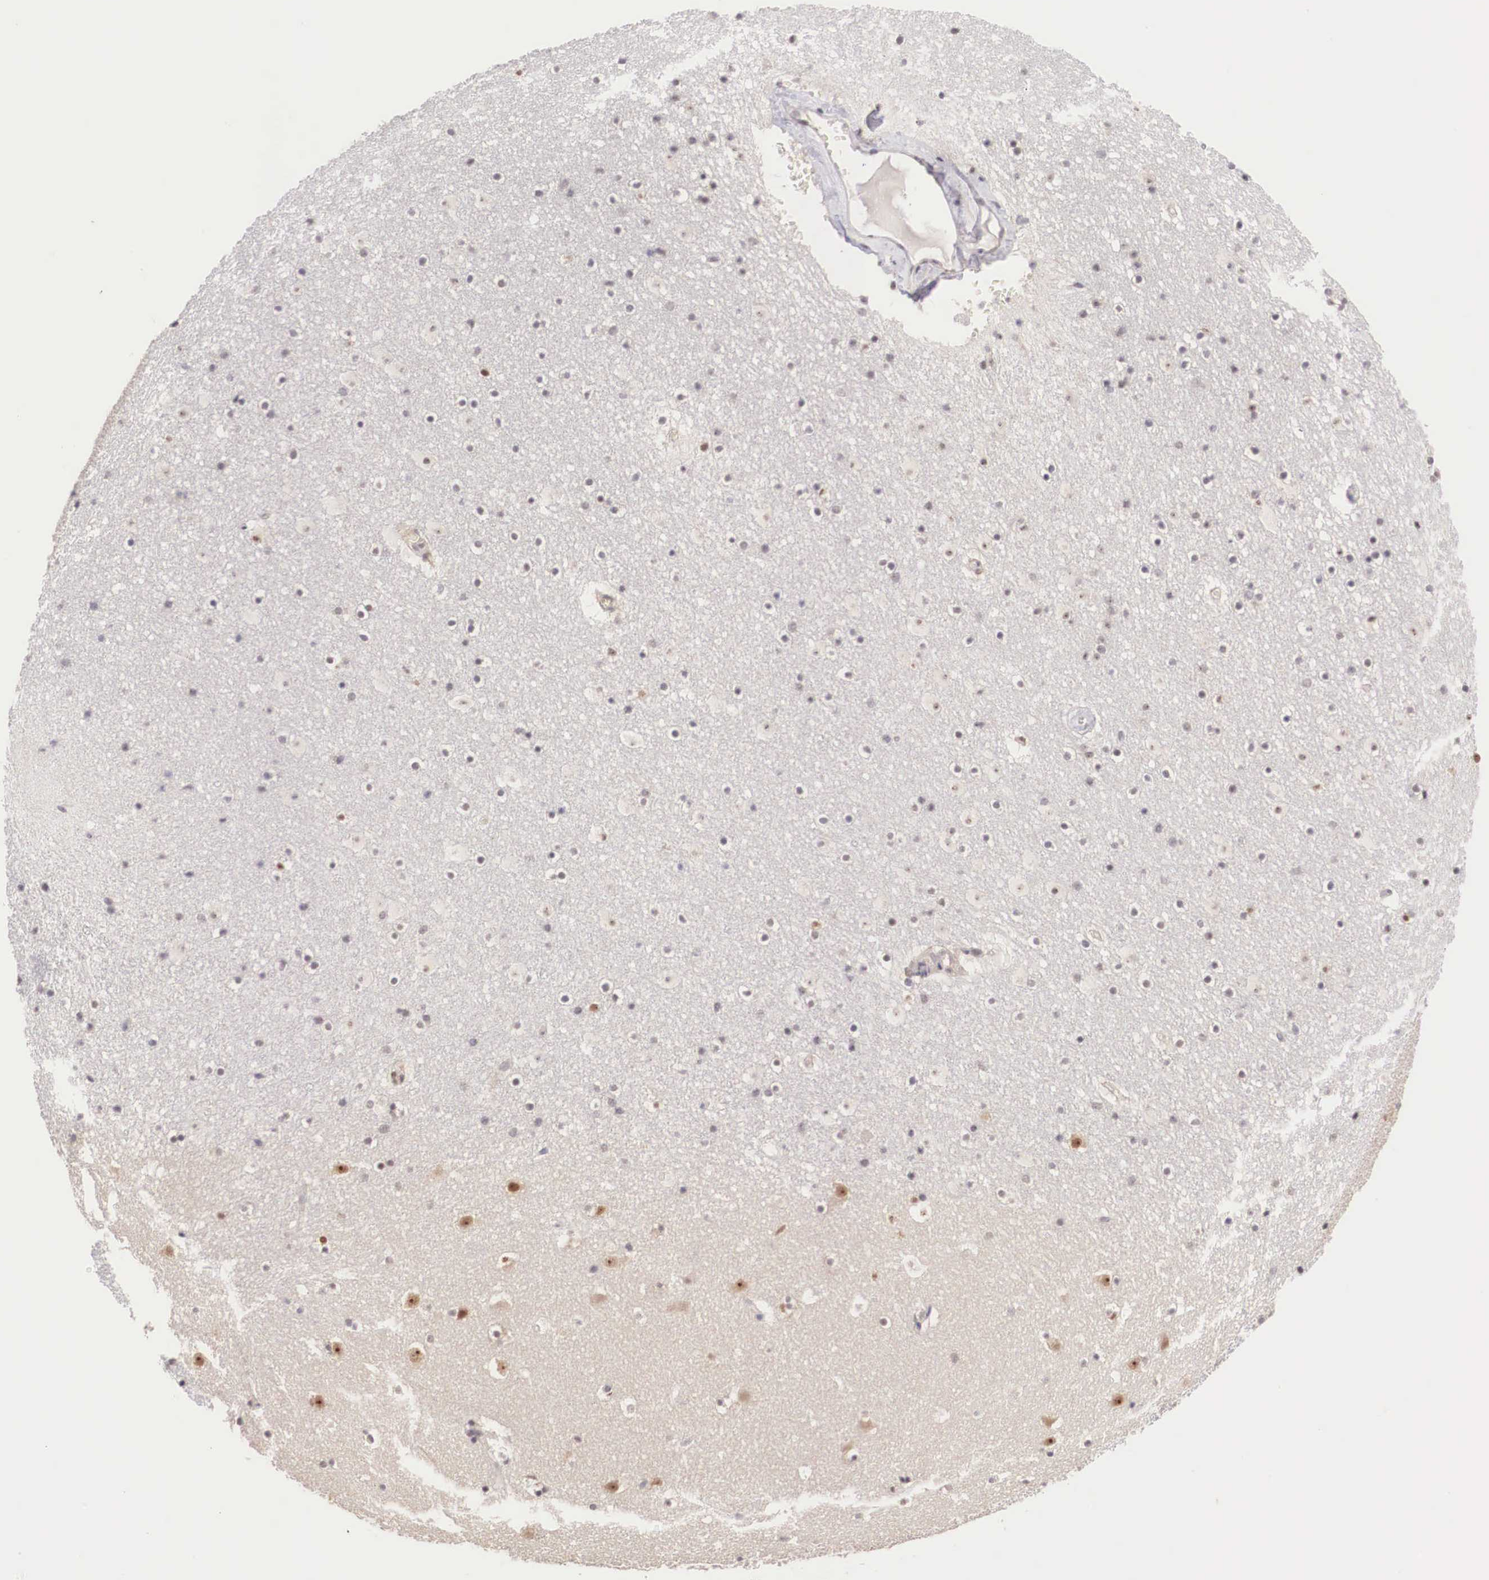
{"staining": {"intensity": "weak", "quantity": "<25%", "location": "nuclear"}, "tissue": "caudate", "cell_type": "Glial cells", "image_type": "normal", "snomed": [{"axis": "morphology", "description": "Normal tissue, NOS"}, {"axis": "topography", "description": "Lateral ventricle wall"}], "caption": "Immunohistochemistry (IHC) image of unremarkable human caudate stained for a protein (brown), which demonstrates no staining in glial cells. Nuclei are stained in blue.", "gene": "ZNF275", "patient": {"sex": "male", "age": 45}}